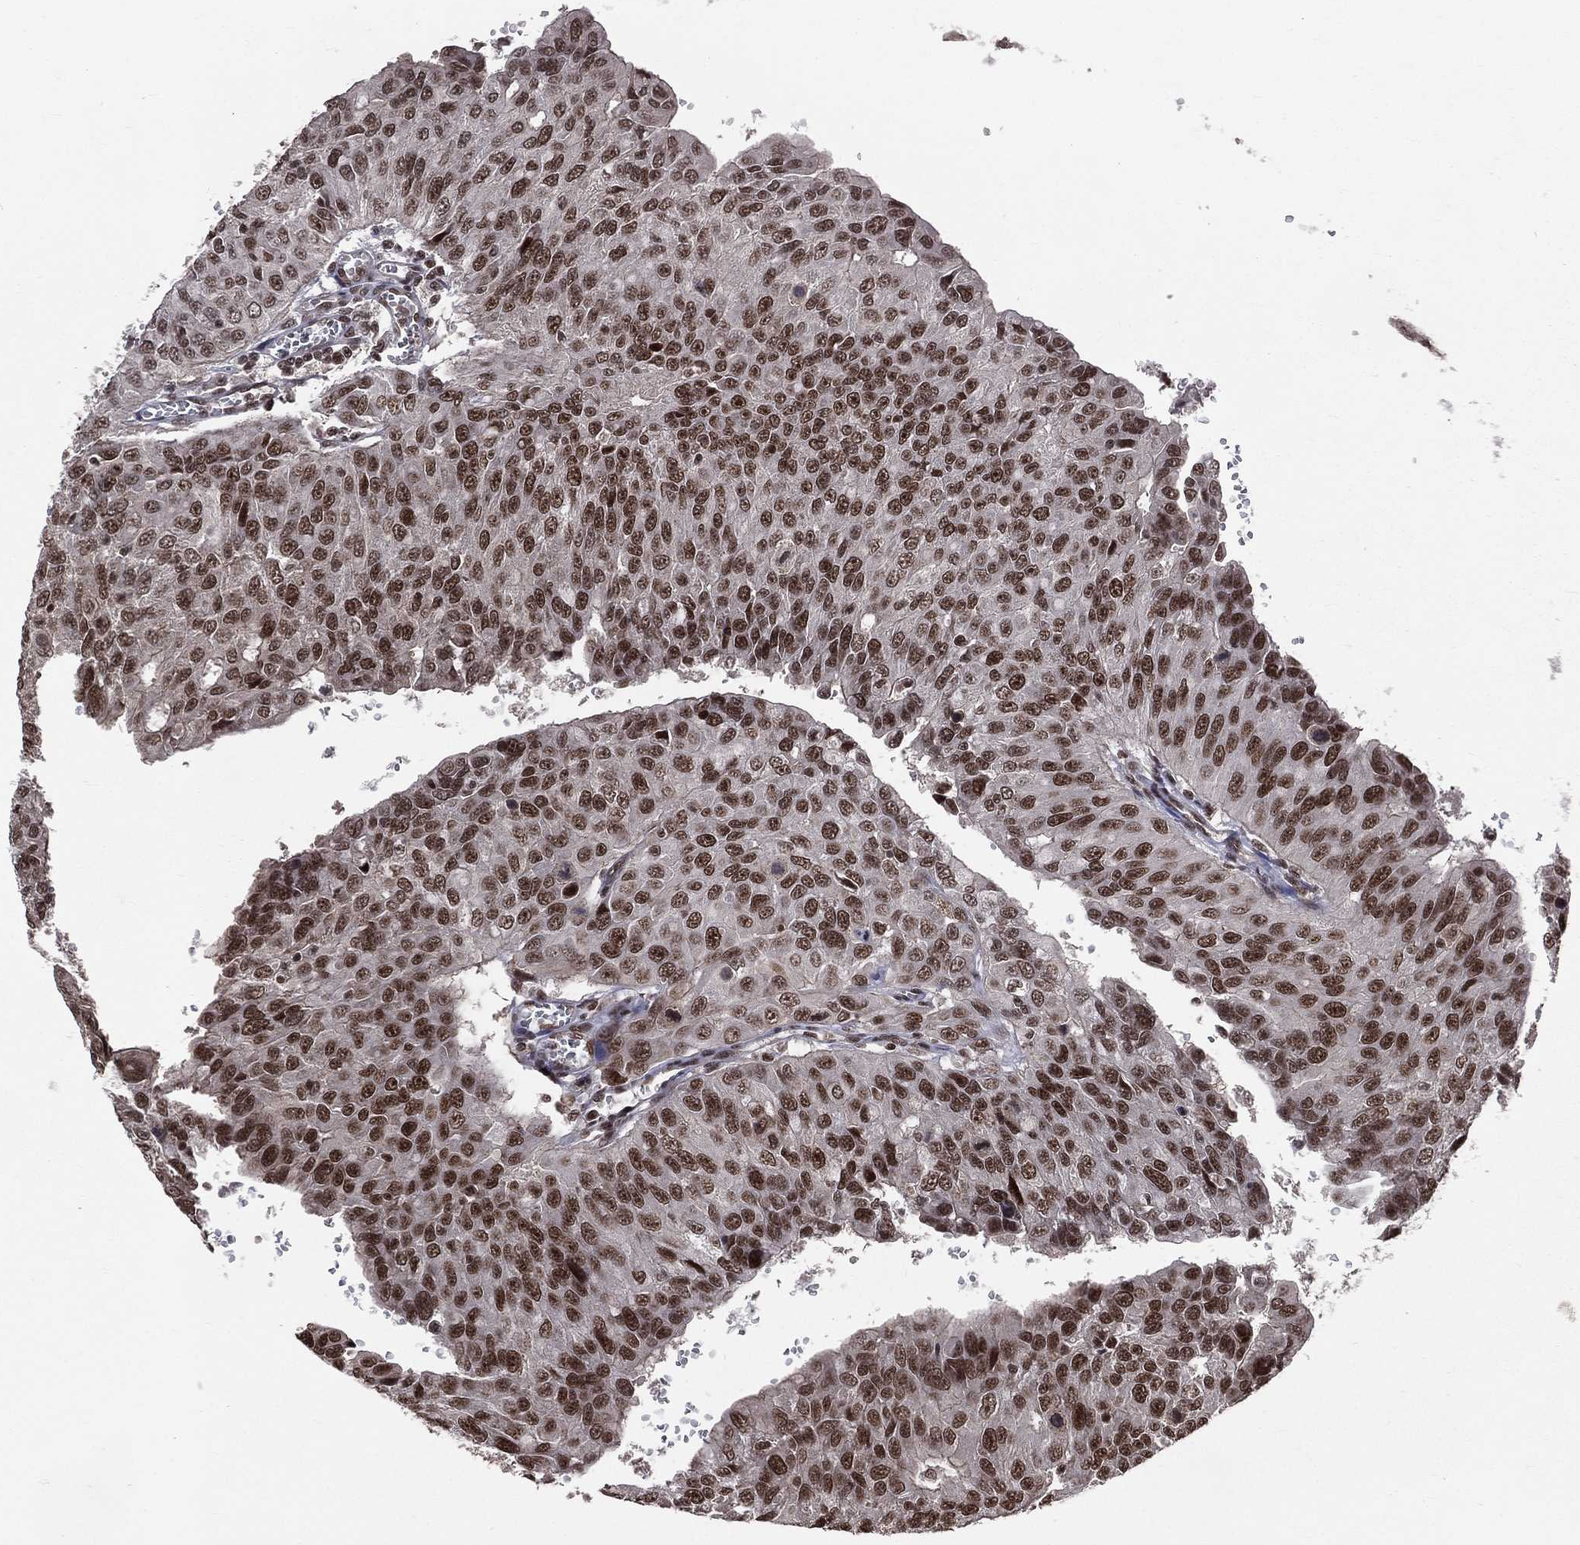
{"staining": {"intensity": "strong", "quantity": ">75%", "location": "nuclear"}, "tissue": "urothelial cancer", "cell_type": "Tumor cells", "image_type": "cancer", "snomed": [{"axis": "morphology", "description": "Urothelial carcinoma, NOS"}, {"axis": "morphology", "description": "Urothelial carcinoma, High grade"}, {"axis": "topography", "description": "Urinary bladder"}], "caption": "High-power microscopy captured an immunohistochemistry (IHC) photomicrograph of urothelial cancer, revealing strong nuclear positivity in approximately >75% of tumor cells.", "gene": "SMC3", "patient": {"sex": "female", "age": 73}}